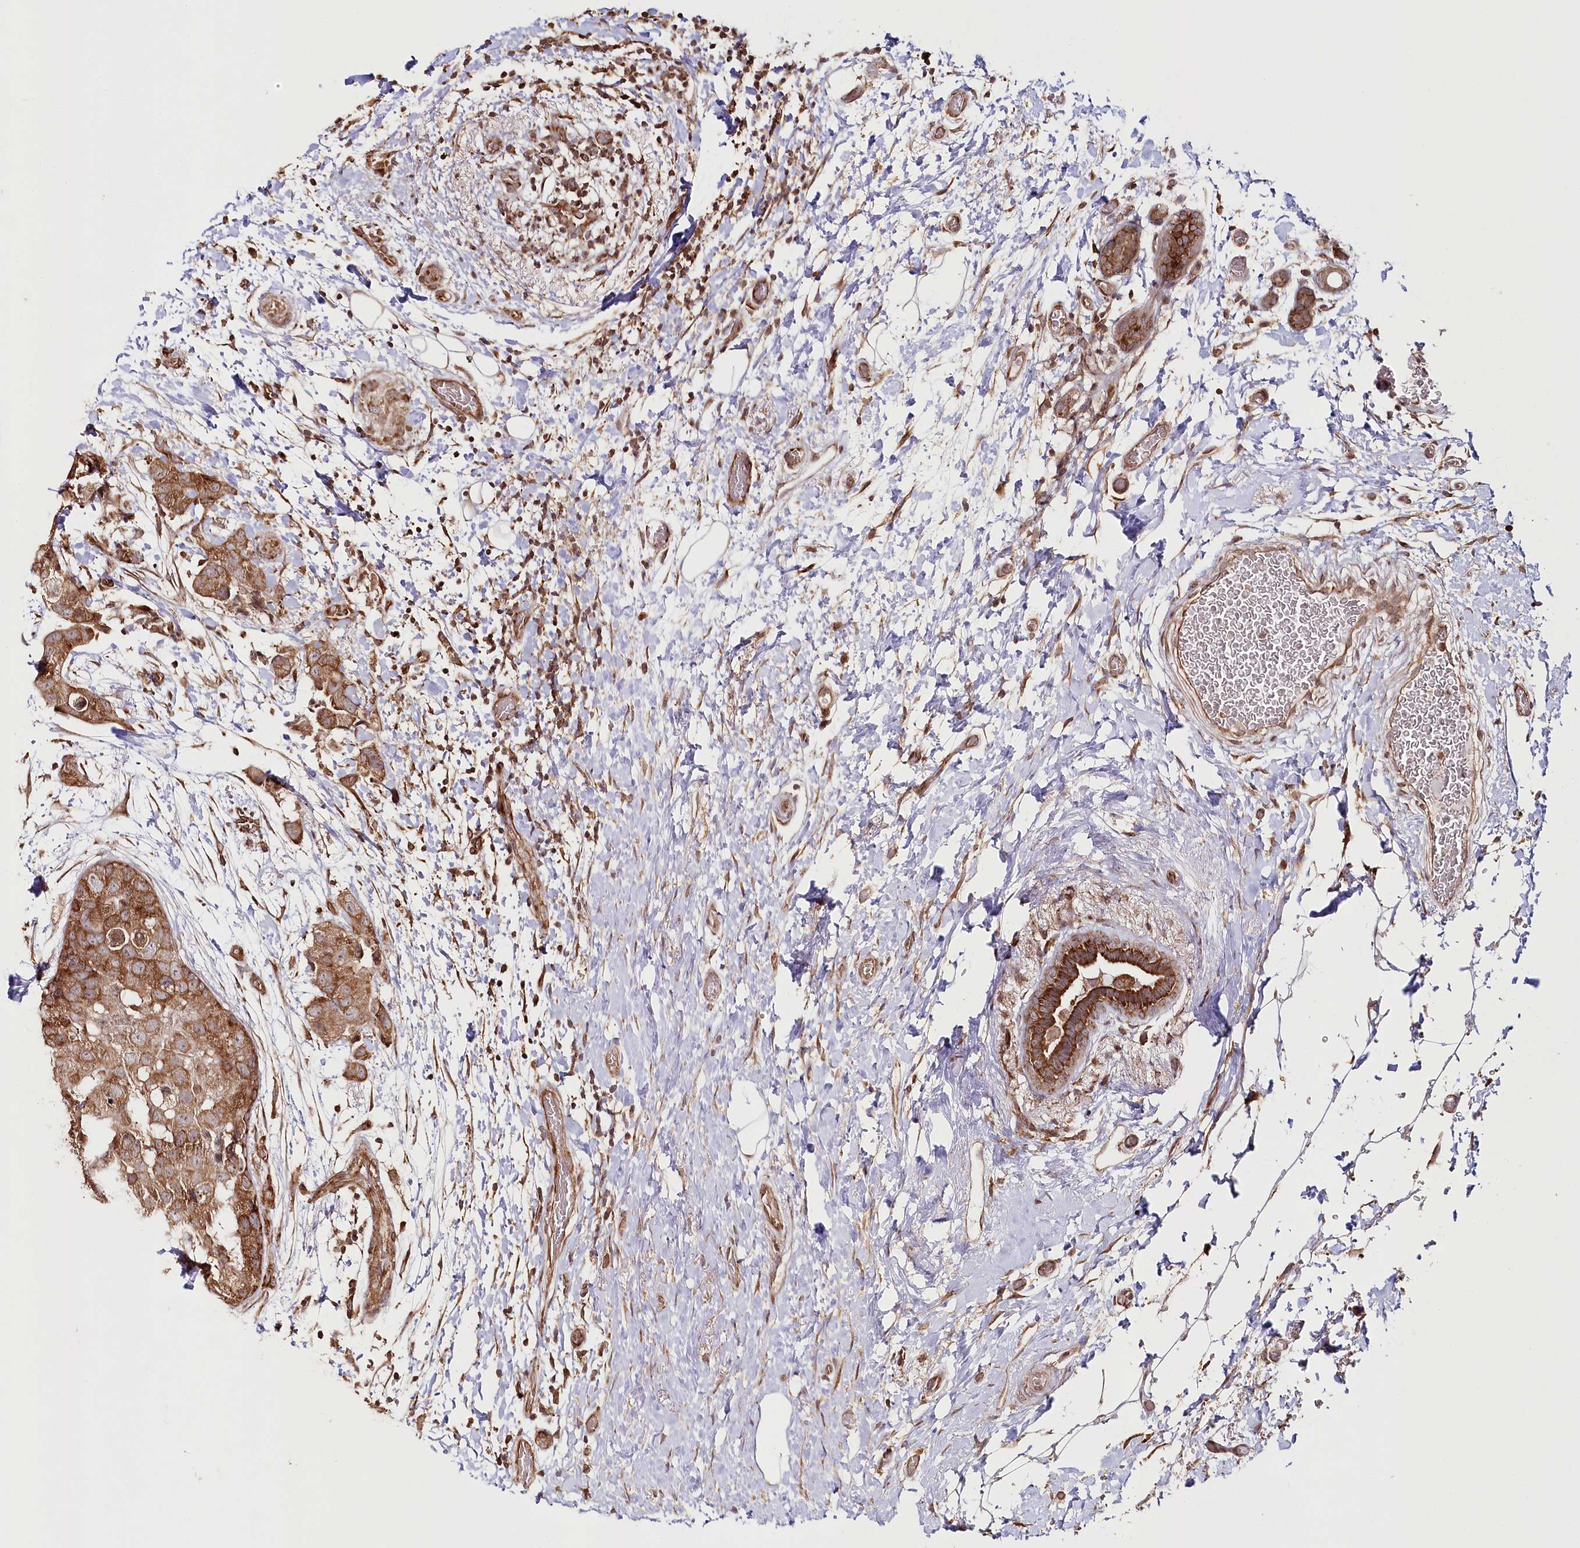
{"staining": {"intensity": "moderate", "quantity": ">75%", "location": "cytoplasmic/membranous"}, "tissue": "breast cancer", "cell_type": "Tumor cells", "image_type": "cancer", "snomed": [{"axis": "morphology", "description": "Duct carcinoma"}, {"axis": "topography", "description": "Breast"}], "caption": "Tumor cells reveal moderate cytoplasmic/membranous expression in approximately >75% of cells in breast cancer (intraductal carcinoma).", "gene": "OTUD4", "patient": {"sex": "female", "age": 62}}